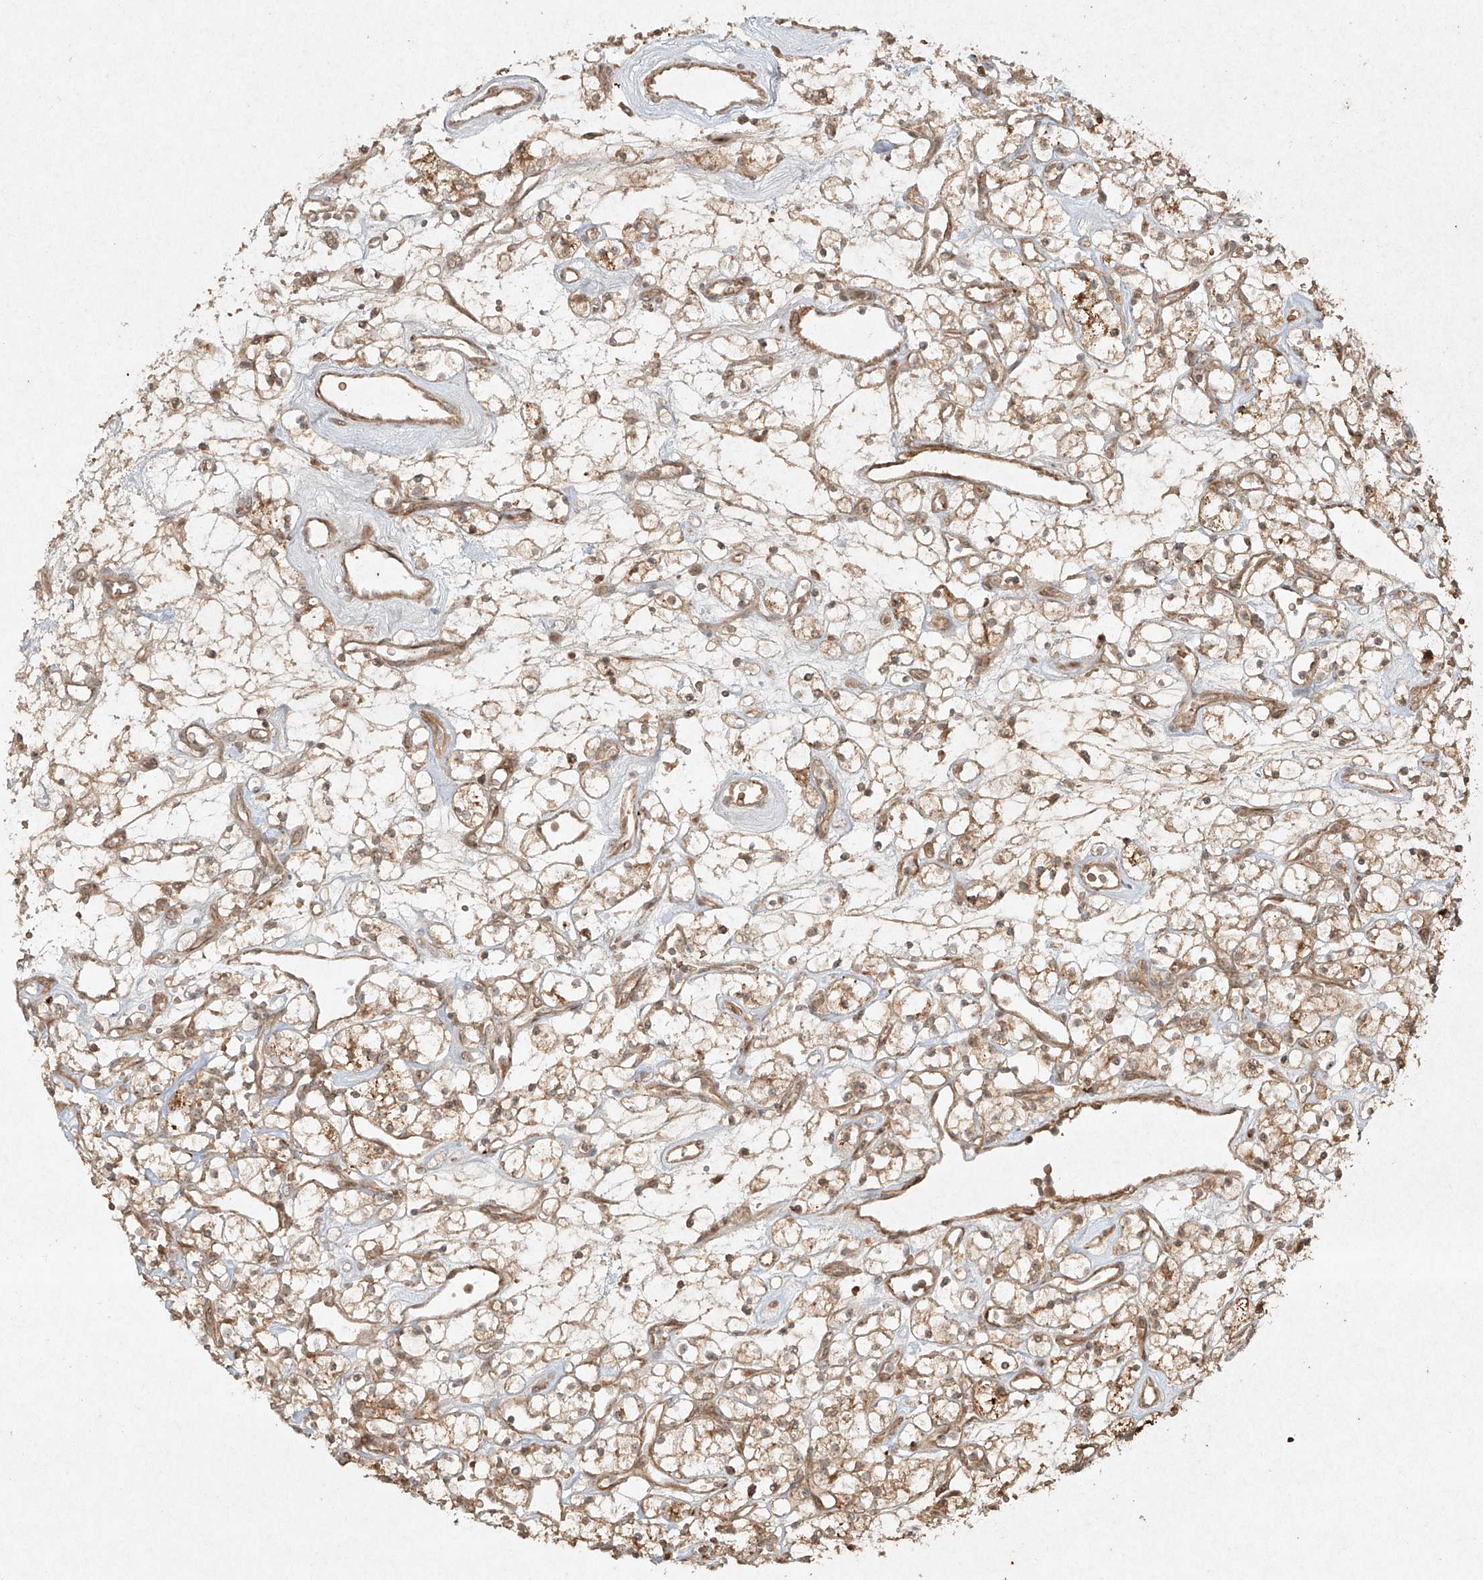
{"staining": {"intensity": "moderate", "quantity": ">75%", "location": "cytoplasmic/membranous"}, "tissue": "renal cancer", "cell_type": "Tumor cells", "image_type": "cancer", "snomed": [{"axis": "morphology", "description": "Adenocarcinoma, NOS"}, {"axis": "topography", "description": "Kidney"}], "caption": "Renal cancer (adenocarcinoma) stained with a protein marker displays moderate staining in tumor cells.", "gene": "CYYR1", "patient": {"sex": "female", "age": 60}}